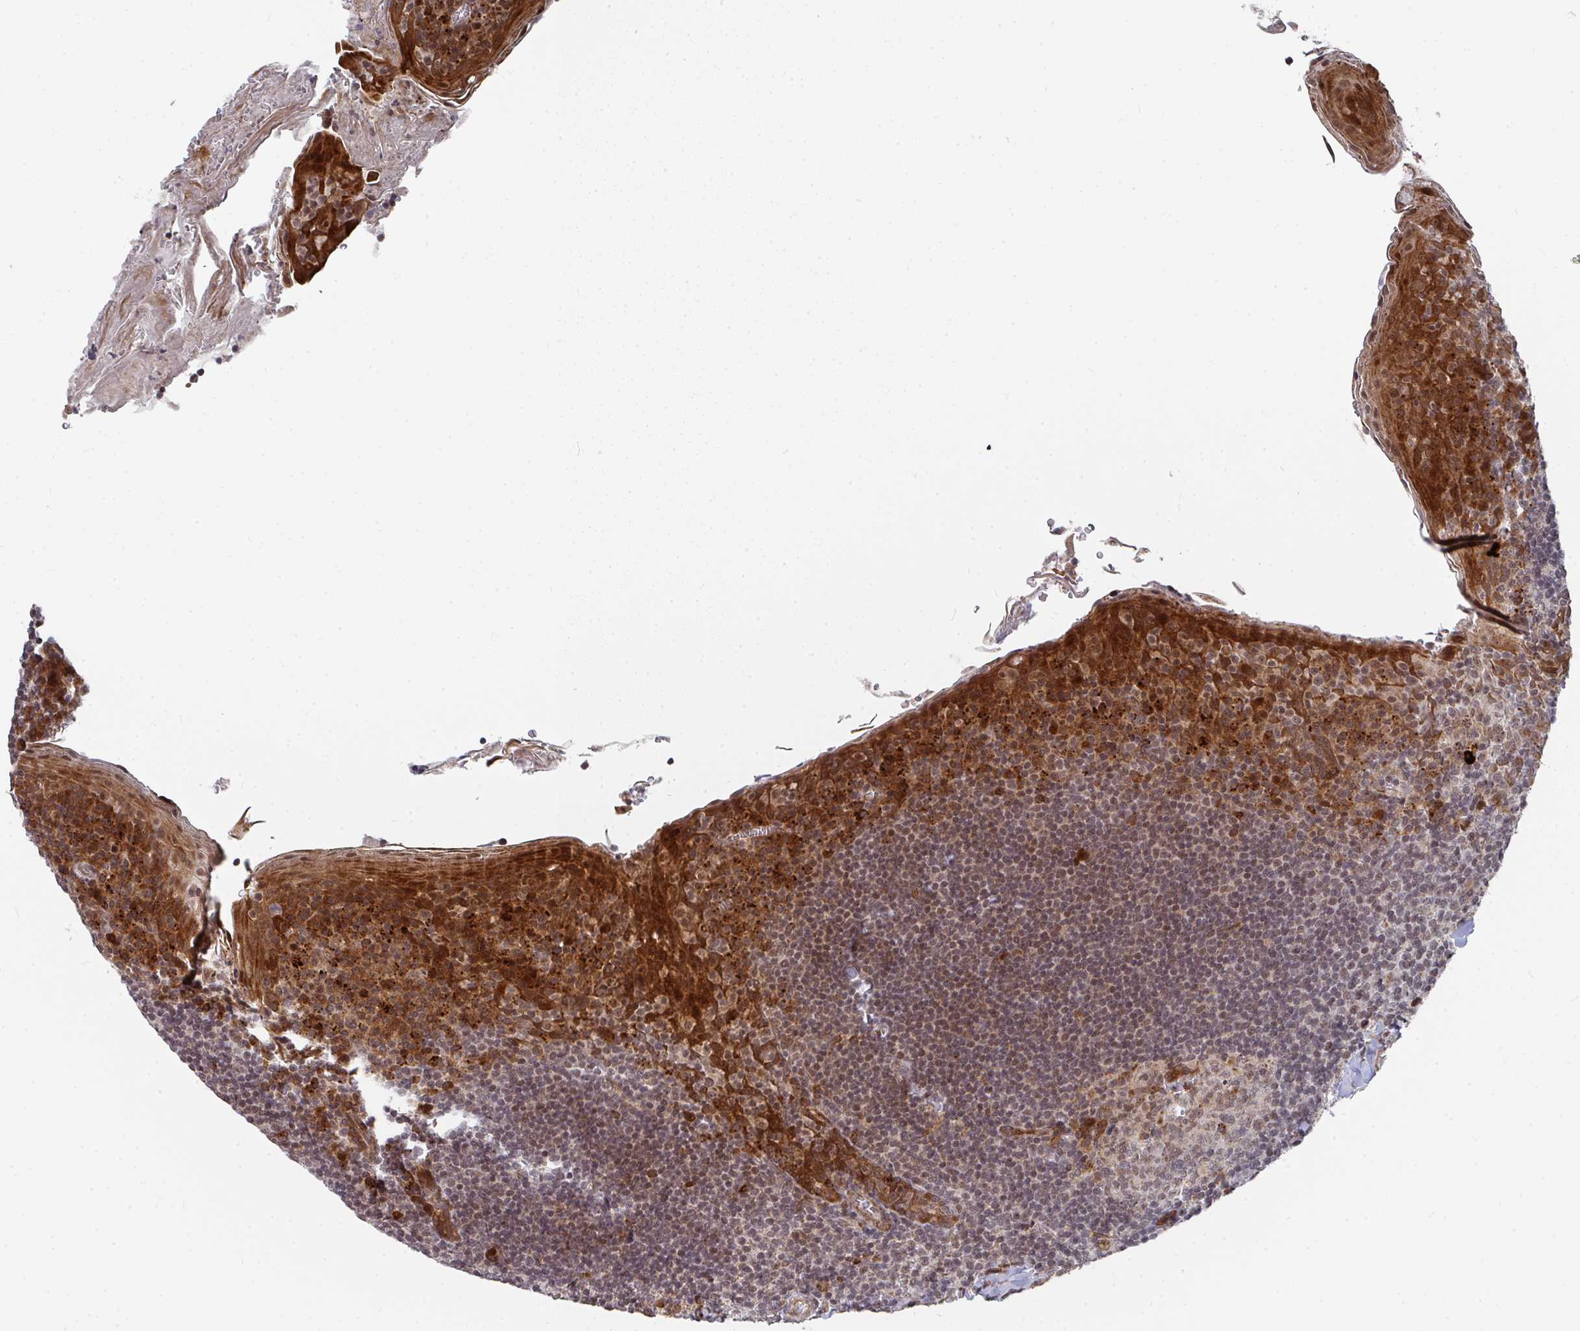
{"staining": {"intensity": "moderate", "quantity": ">75%", "location": "nuclear"}, "tissue": "tonsil", "cell_type": "Germinal center cells", "image_type": "normal", "snomed": [{"axis": "morphology", "description": "Normal tissue, NOS"}, {"axis": "topography", "description": "Tonsil"}], "caption": "Normal tonsil was stained to show a protein in brown. There is medium levels of moderate nuclear positivity in approximately >75% of germinal center cells.", "gene": "RBBP5", "patient": {"sex": "male", "age": 27}}